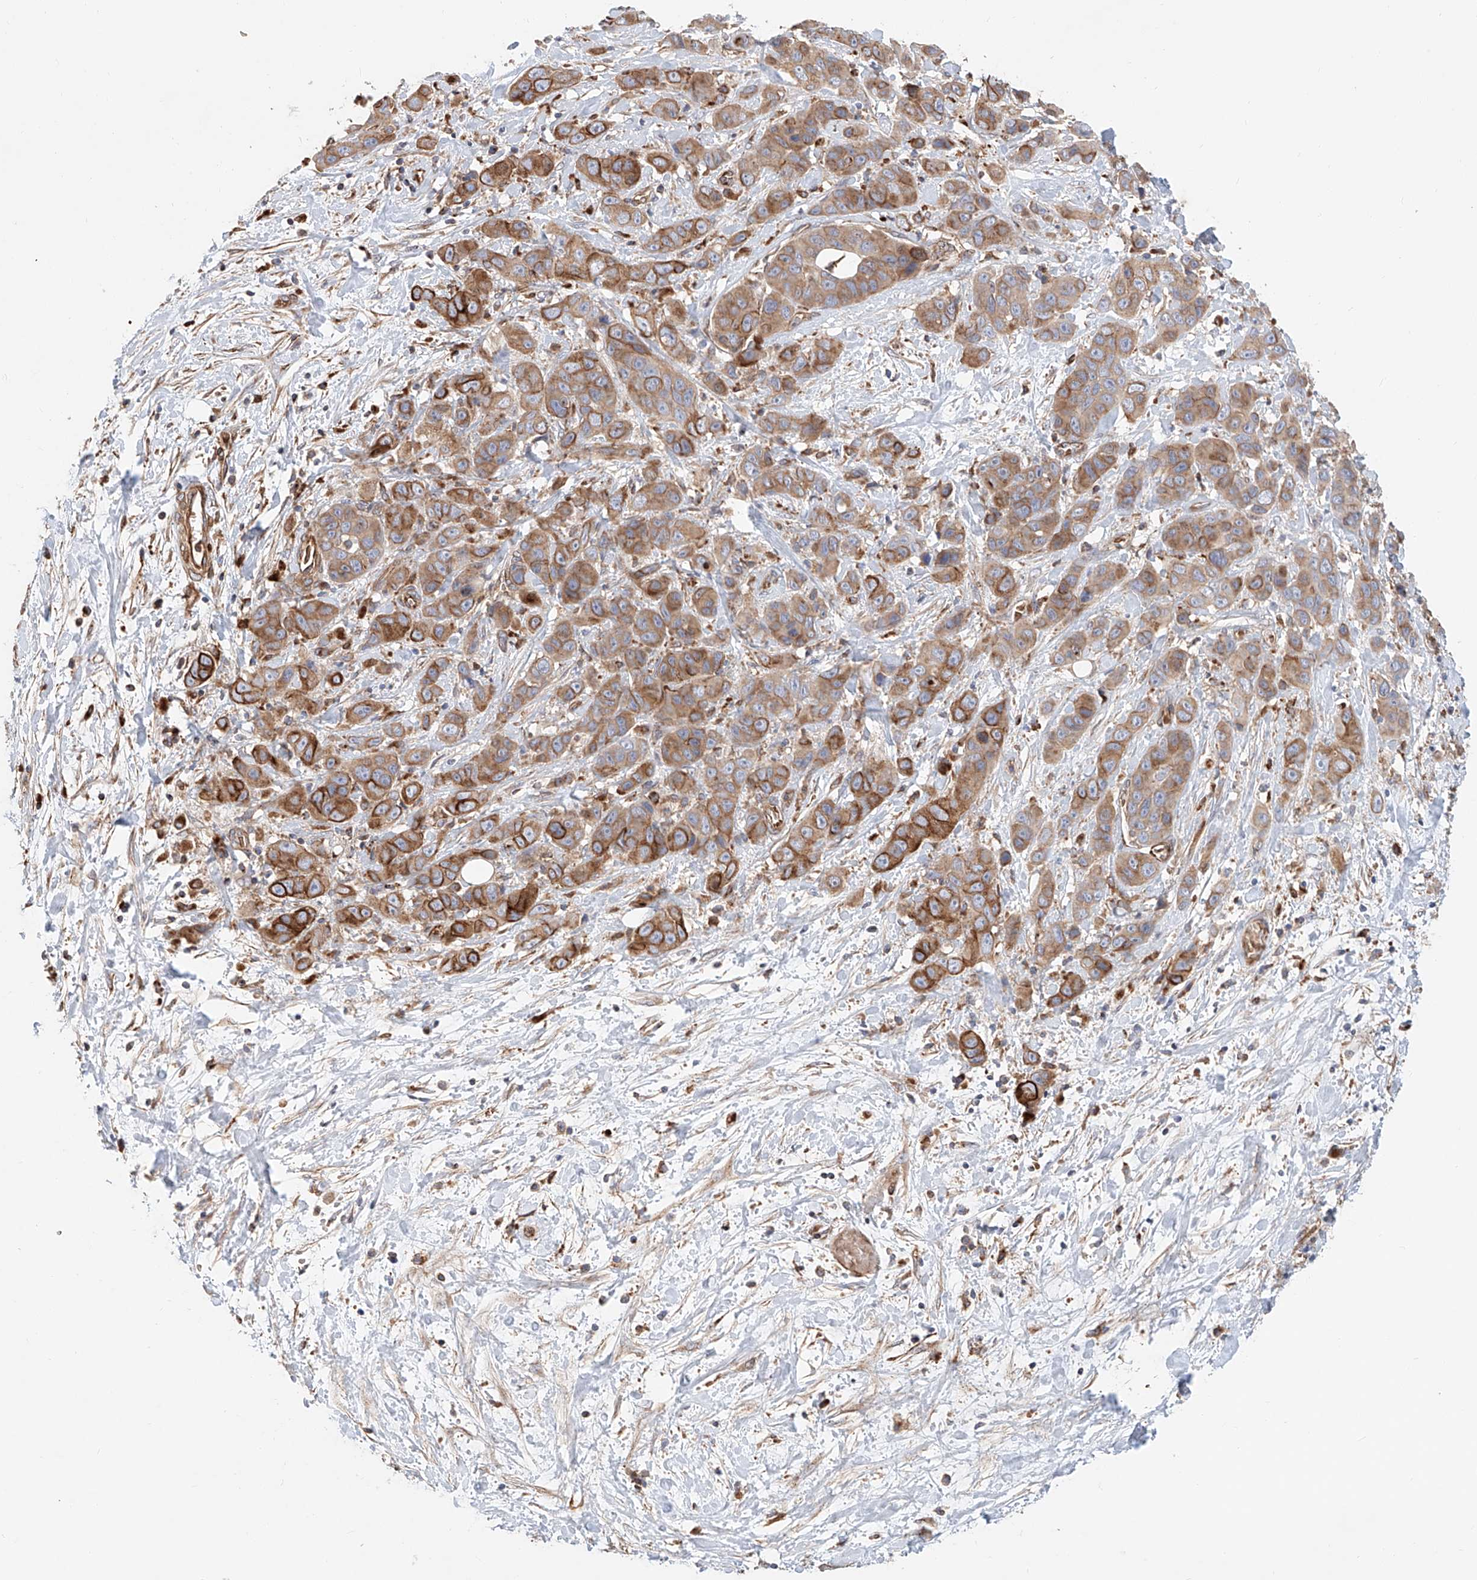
{"staining": {"intensity": "moderate", "quantity": "25%-75%", "location": "cytoplasmic/membranous"}, "tissue": "liver cancer", "cell_type": "Tumor cells", "image_type": "cancer", "snomed": [{"axis": "morphology", "description": "Cholangiocarcinoma"}, {"axis": "topography", "description": "Liver"}], "caption": "This is an image of immunohistochemistry staining of liver cancer (cholangiocarcinoma), which shows moderate positivity in the cytoplasmic/membranous of tumor cells.", "gene": "HGSNAT", "patient": {"sex": "female", "age": 52}}